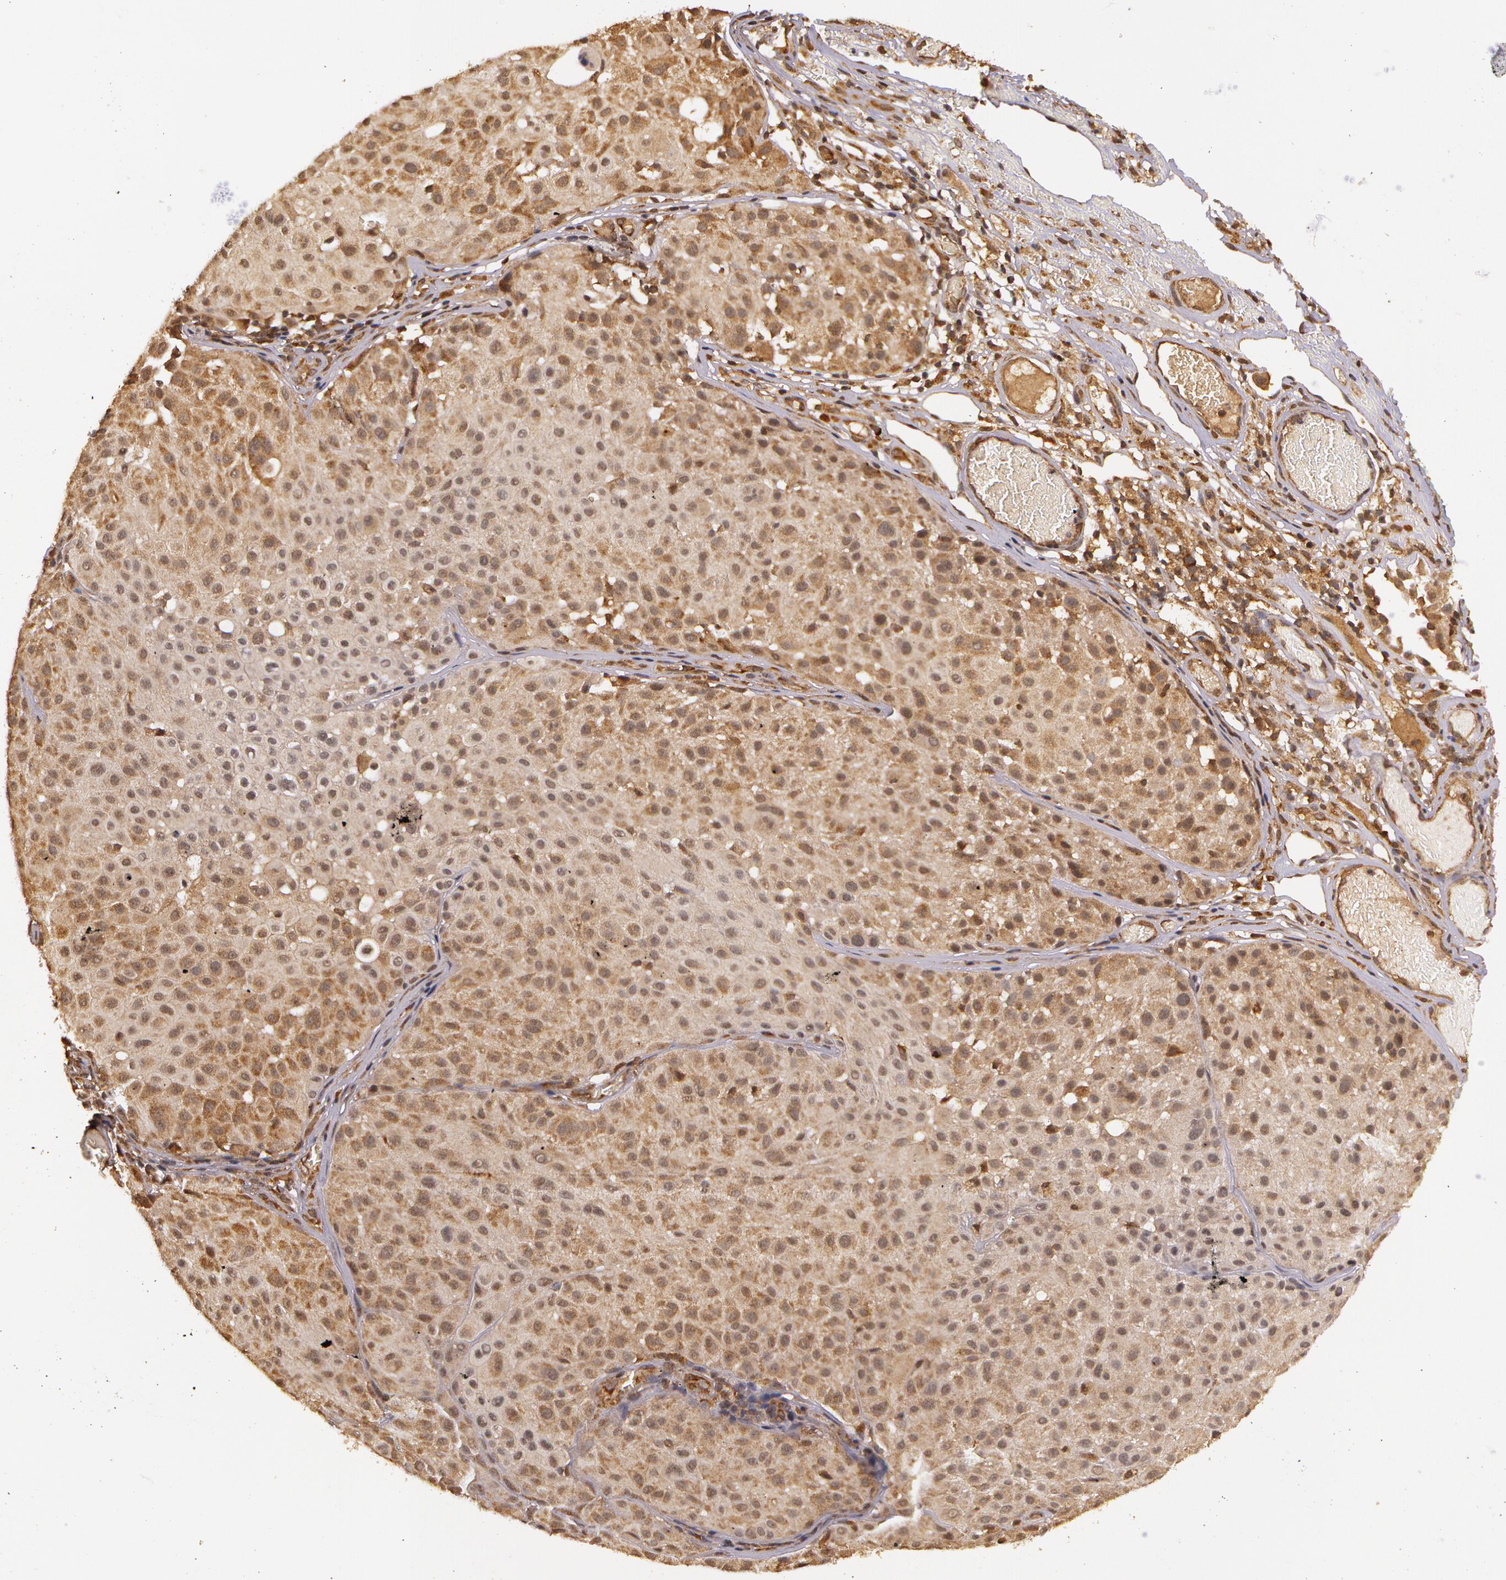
{"staining": {"intensity": "moderate", "quantity": ">75%", "location": "cytoplasmic/membranous"}, "tissue": "melanoma", "cell_type": "Tumor cells", "image_type": "cancer", "snomed": [{"axis": "morphology", "description": "Malignant melanoma, NOS"}, {"axis": "topography", "description": "Skin"}], "caption": "A micrograph of malignant melanoma stained for a protein displays moderate cytoplasmic/membranous brown staining in tumor cells.", "gene": "ASCC2", "patient": {"sex": "male", "age": 36}}